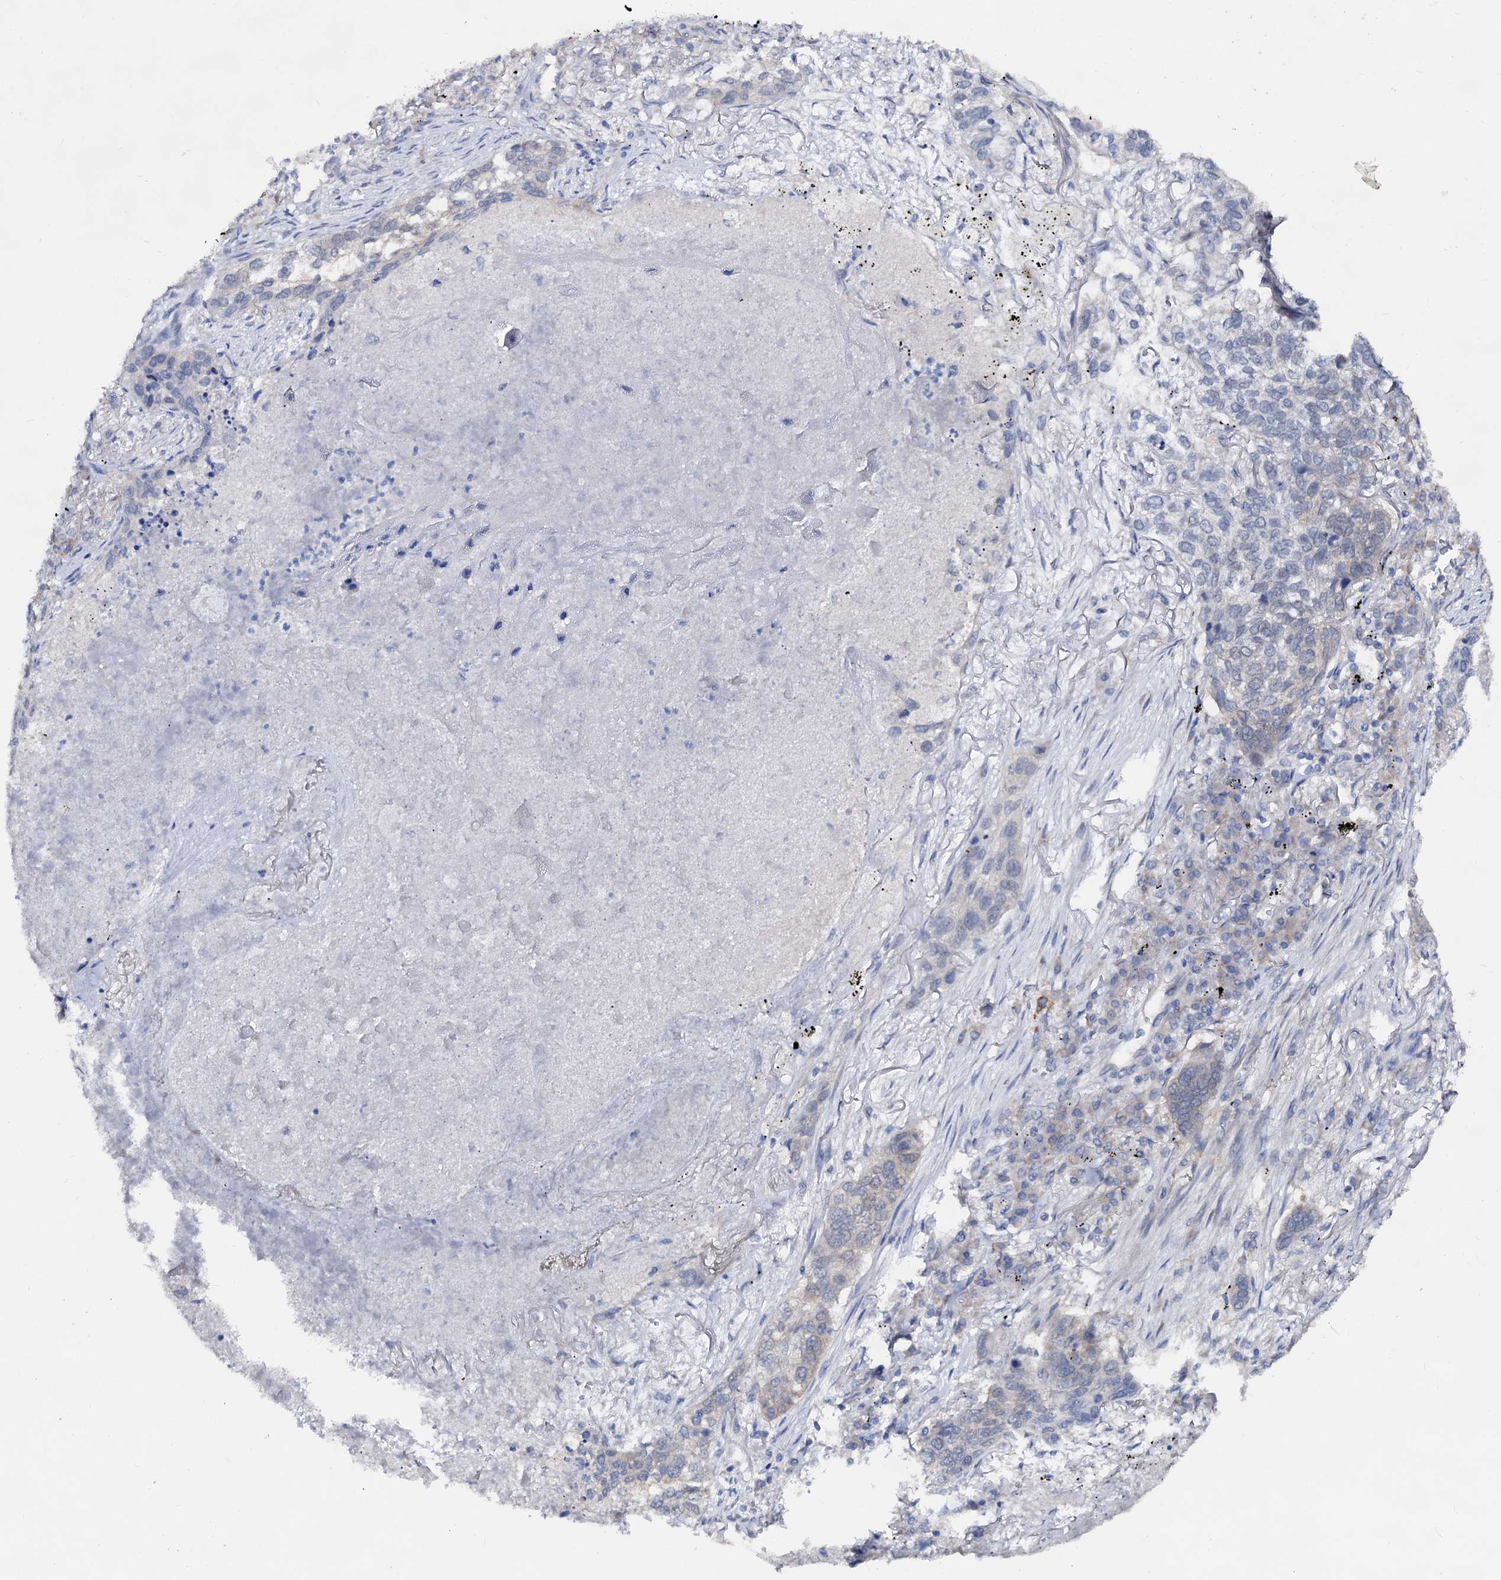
{"staining": {"intensity": "negative", "quantity": "none", "location": "none"}, "tissue": "lung cancer", "cell_type": "Tumor cells", "image_type": "cancer", "snomed": [{"axis": "morphology", "description": "Squamous cell carcinoma, NOS"}, {"axis": "topography", "description": "Lung"}], "caption": "DAB (3,3'-diaminobenzidine) immunohistochemical staining of human lung cancer (squamous cell carcinoma) displays no significant positivity in tumor cells.", "gene": "CAPRIN2", "patient": {"sex": "female", "age": 63}}